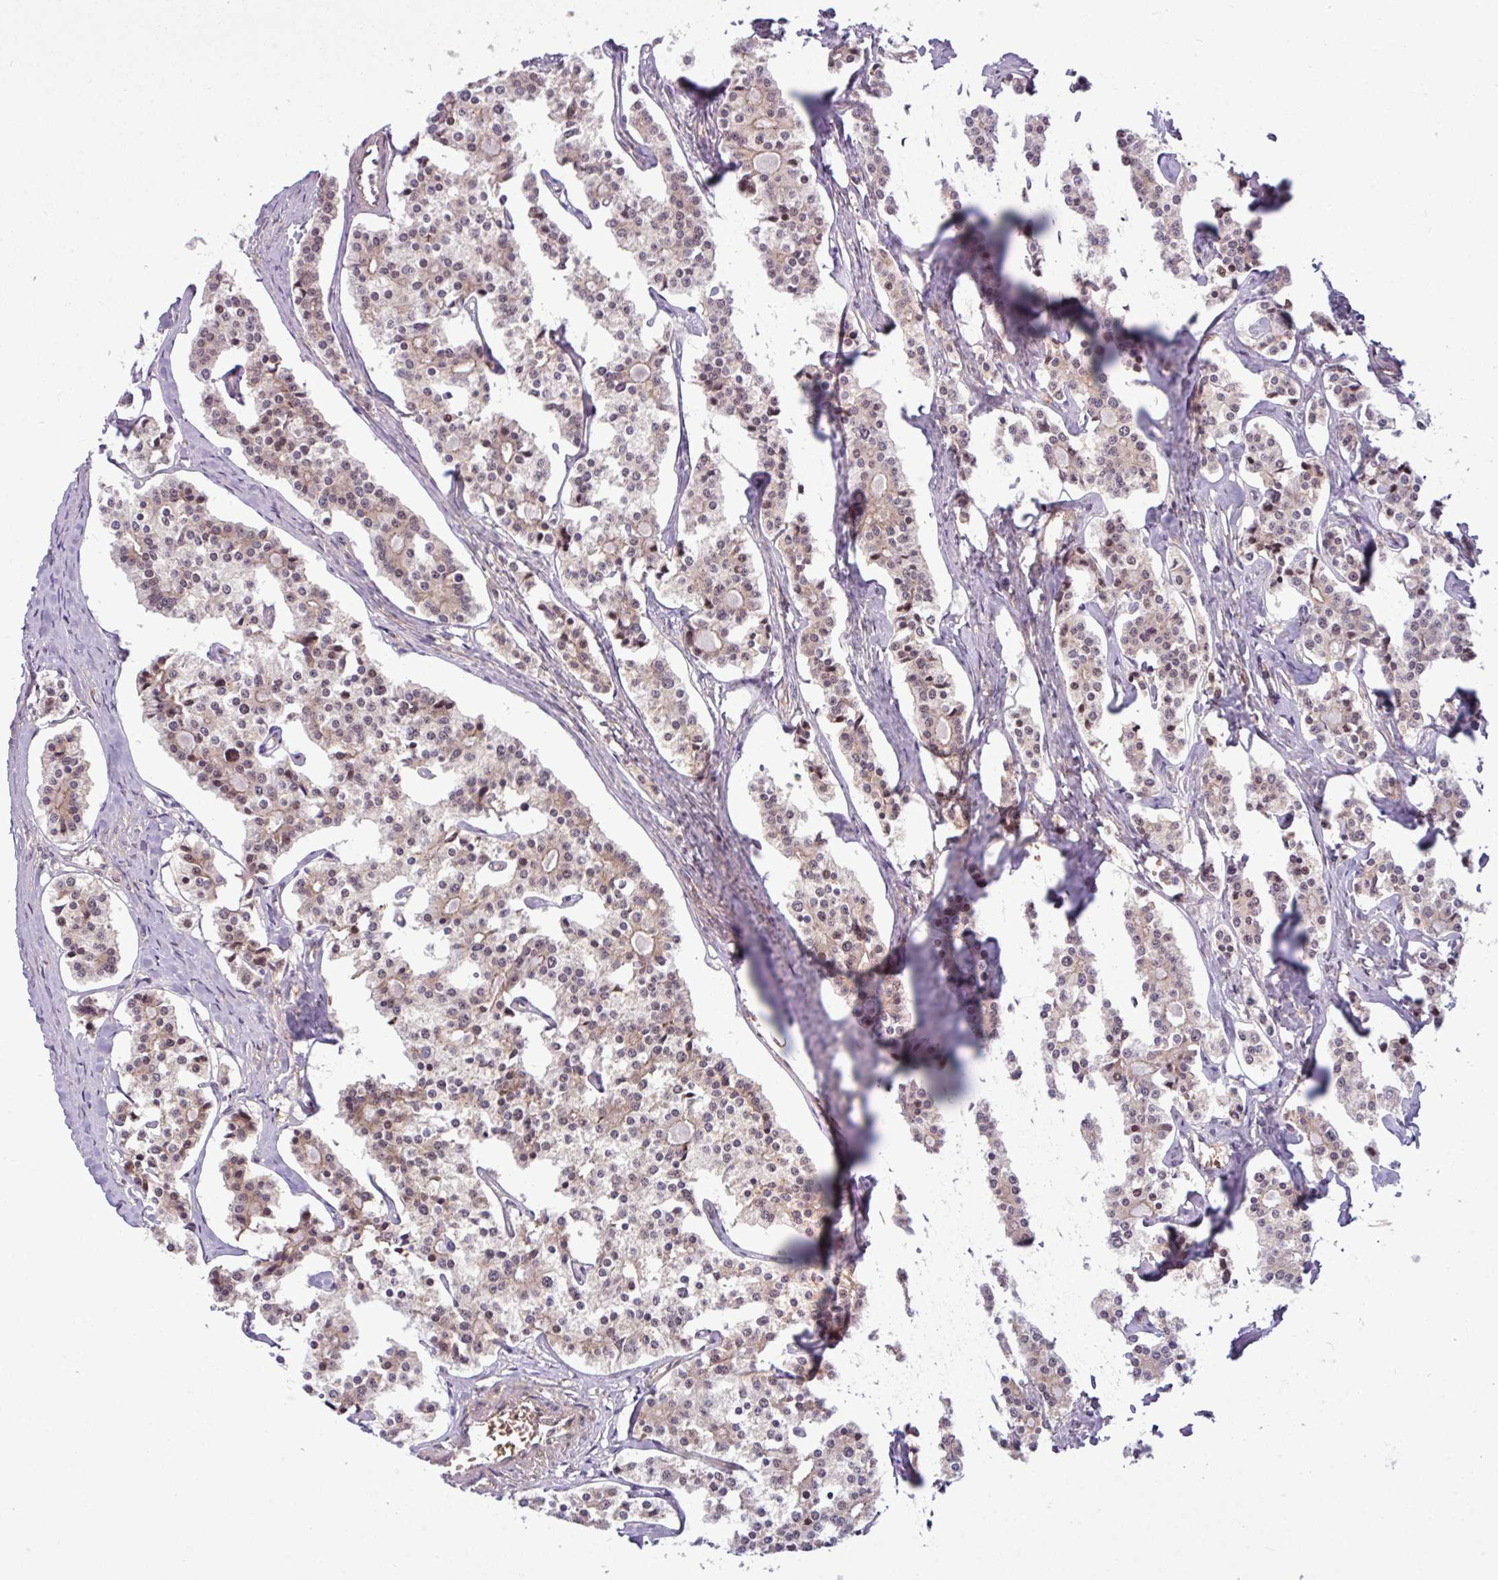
{"staining": {"intensity": "weak", "quantity": "25%-75%", "location": "cytoplasmic/membranous,nuclear"}, "tissue": "carcinoid", "cell_type": "Tumor cells", "image_type": "cancer", "snomed": [{"axis": "morphology", "description": "Carcinoid, malignant, NOS"}, {"axis": "topography", "description": "Small intestine"}], "caption": "IHC histopathology image of neoplastic tissue: malignant carcinoid stained using immunohistochemistry displays low levels of weak protein expression localized specifically in the cytoplasmic/membranous and nuclear of tumor cells, appearing as a cytoplasmic/membranous and nuclear brown color.", "gene": "C7orf50", "patient": {"sex": "male", "age": 63}}